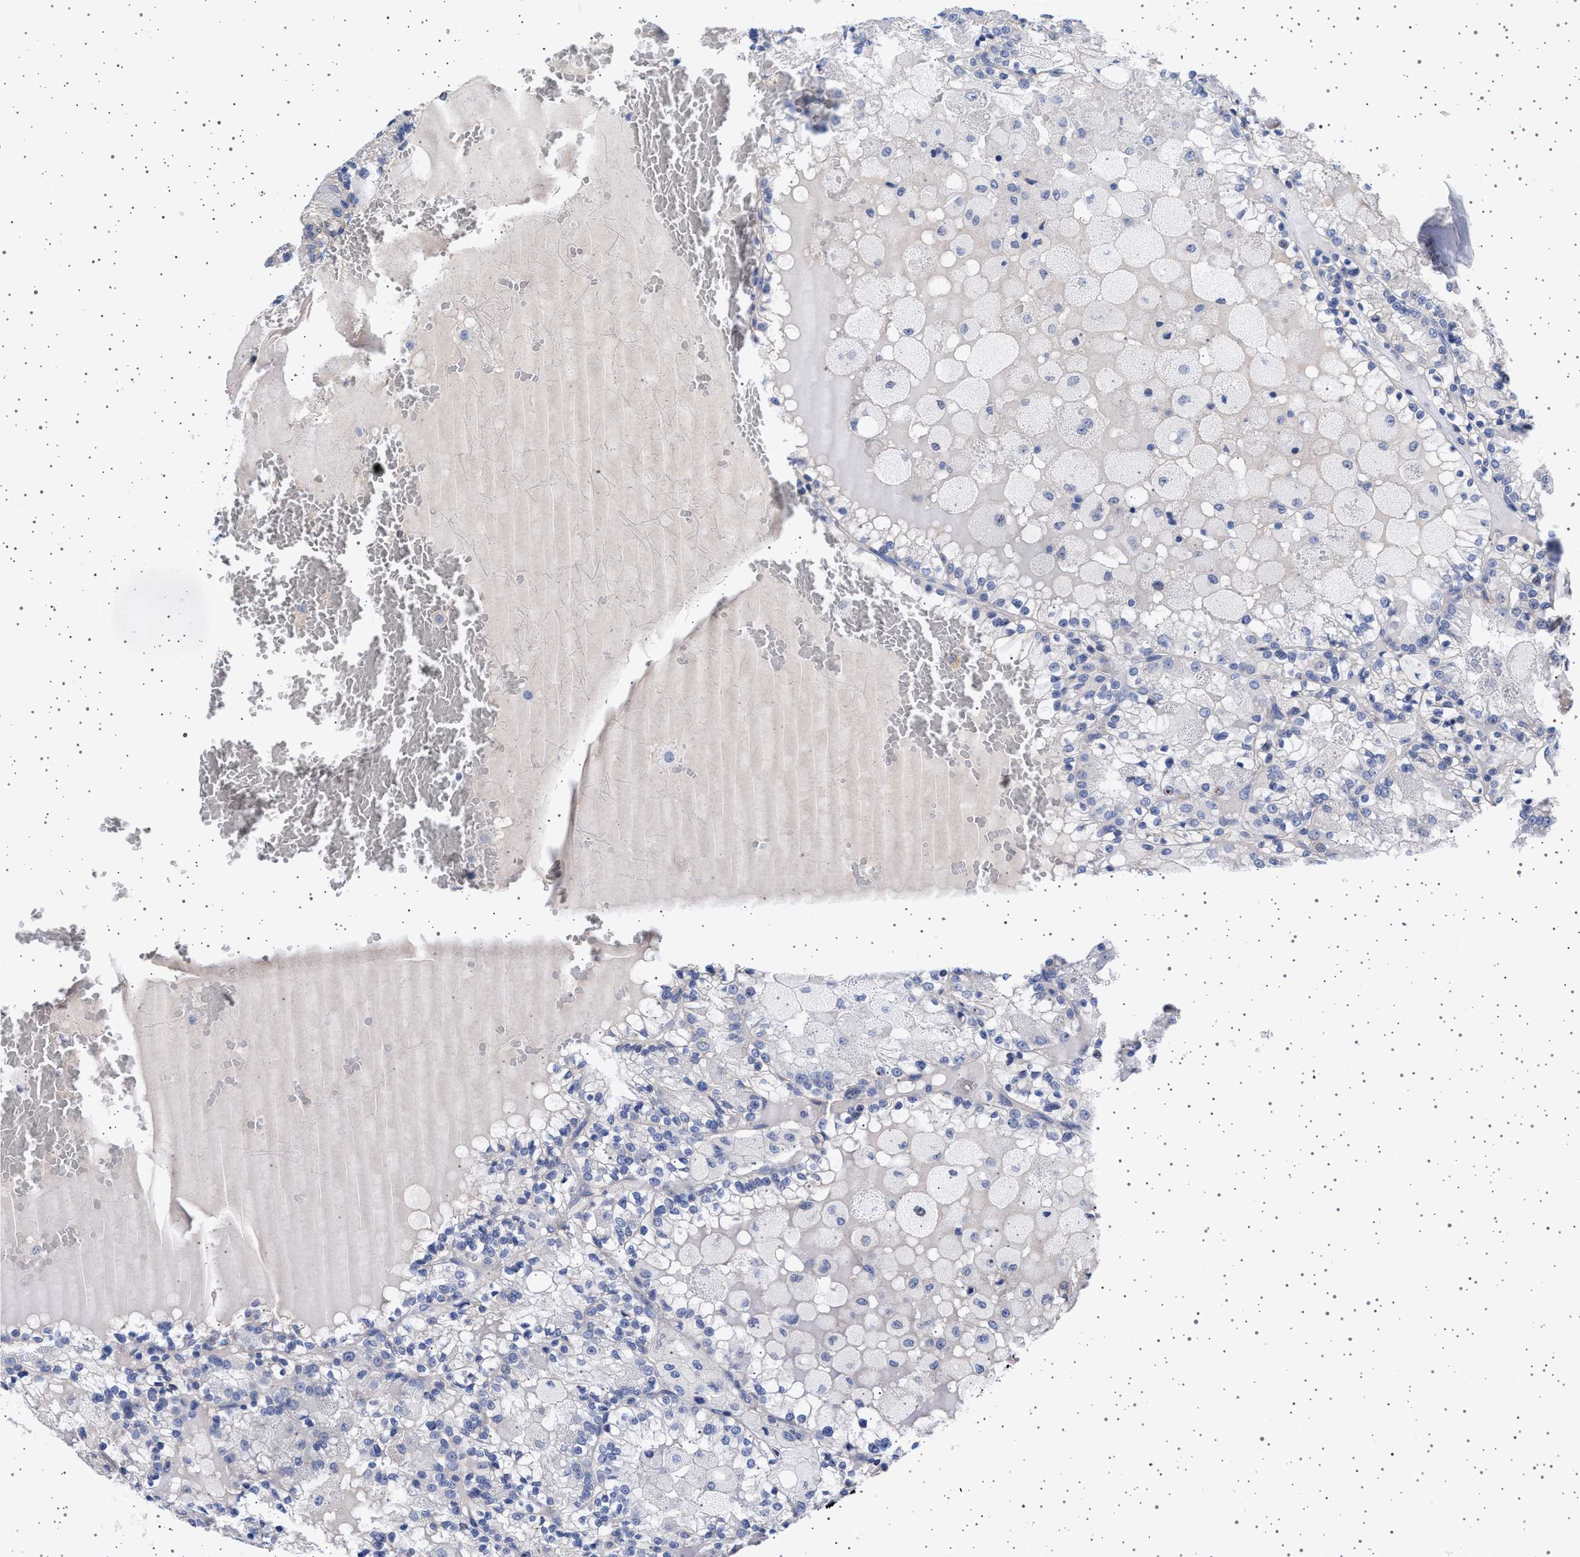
{"staining": {"intensity": "negative", "quantity": "none", "location": "none"}, "tissue": "renal cancer", "cell_type": "Tumor cells", "image_type": "cancer", "snomed": [{"axis": "morphology", "description": "Adenocarcinoma, NOS"}, {"axis": "topography", "description": "Kidney"}], "caption": "Immunohistochemistry of human renal cancer (adenocarcinoma) exhibits no positivity in tumor cells.", "gene": "TRMT10B", "patient": {"sex": "female", "age": 56}}